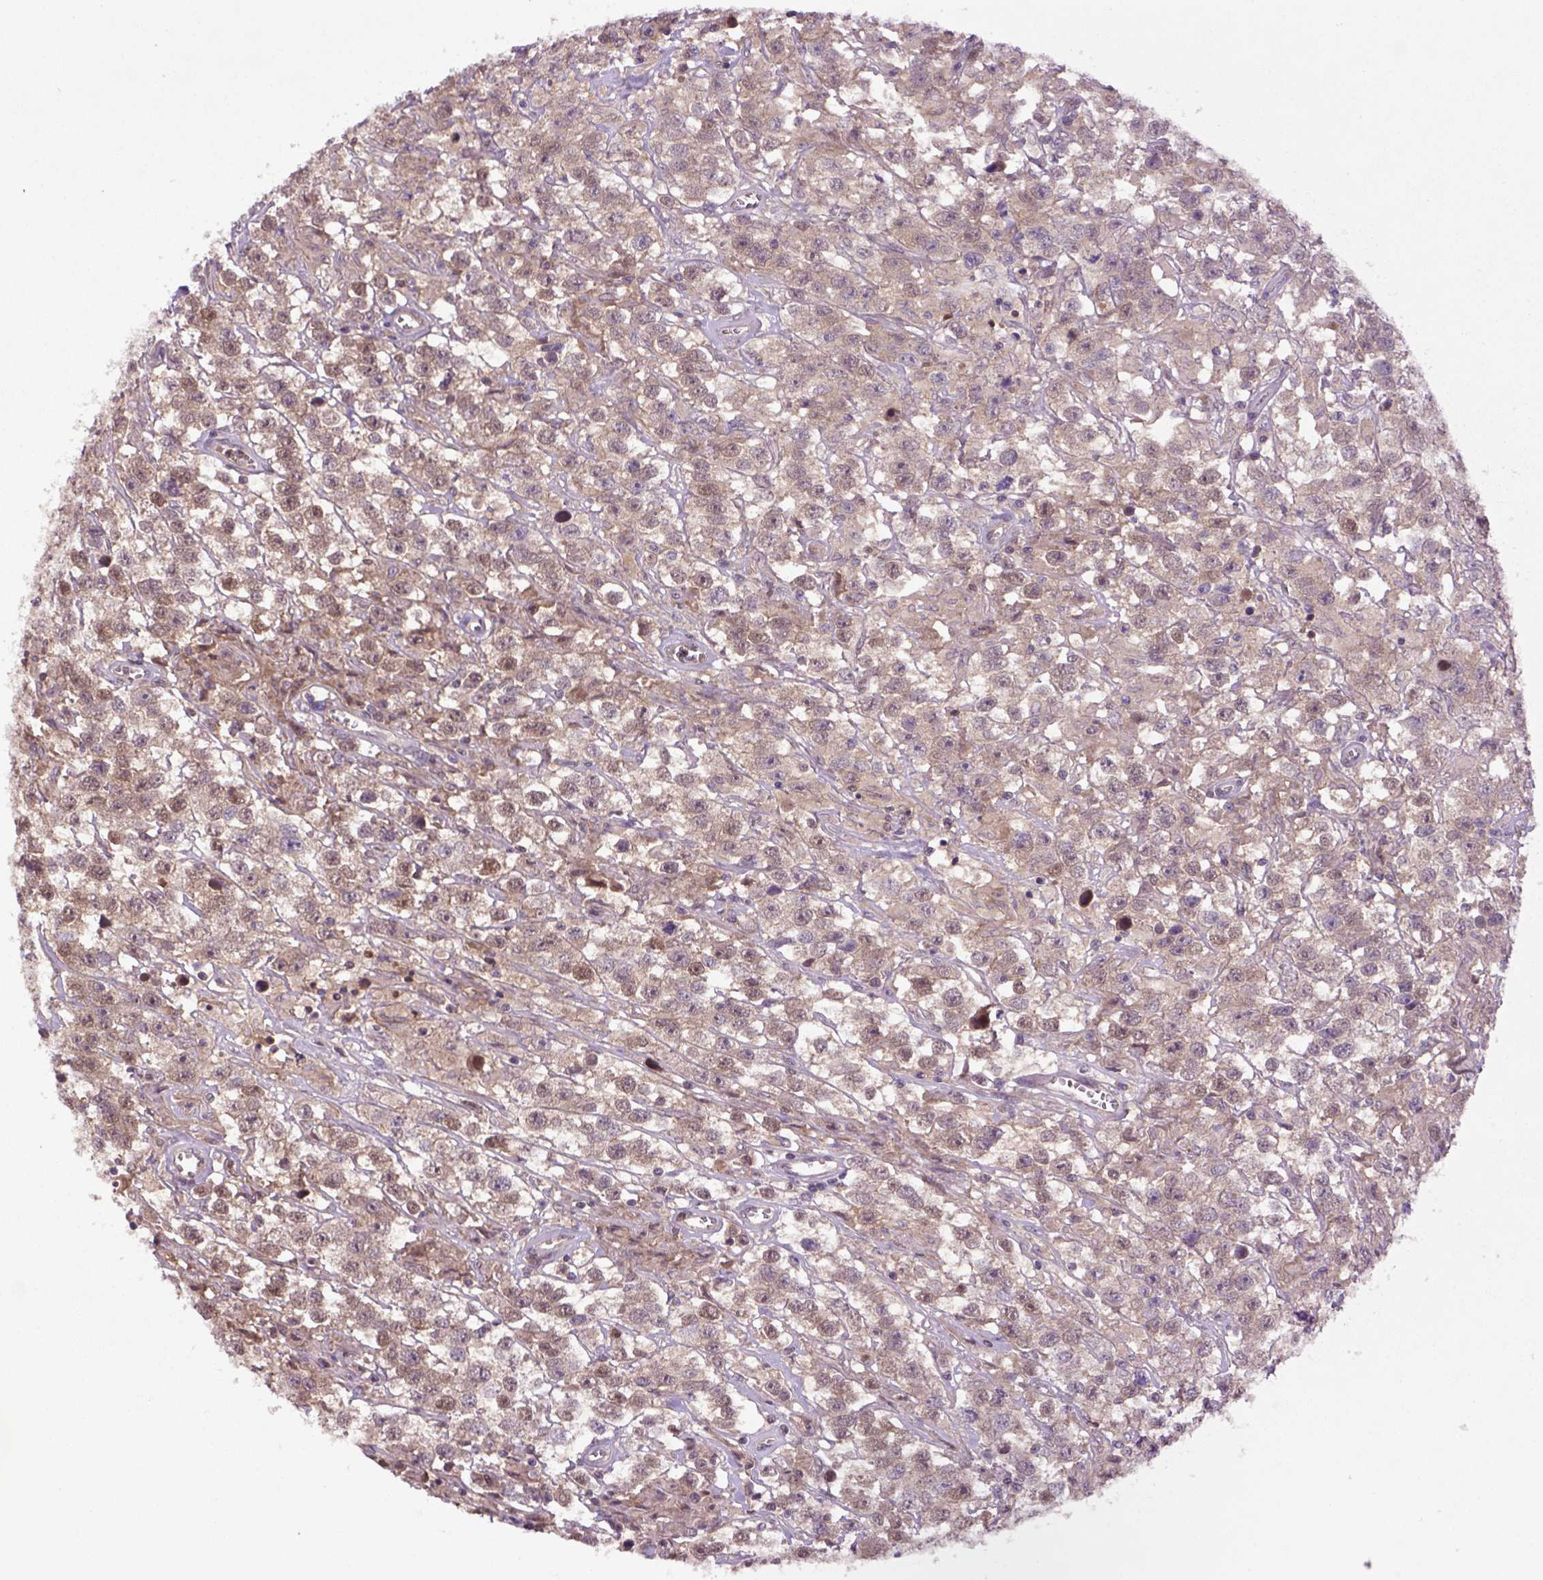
{"staining": {"intensity": "moderate", "quantity": ">75%", "location": "cytoplasmic/membranous"}, "tissue": "testis cancer", "cell_type": "Tumor cells", "image_type": "cancer", "snomed": [{"axis": "morphology", "description": "Seminoma, NOS"}, {"axis": "topography", "description": "Testis"}], "caption": "A medium amount of moderate cytoplasmic/membranous expression is present in about >75% of tumor cells in testis cancer (seminoma) tissue.", "gene": "HSPBP1", "patient": {"sex": "male", "age": 43}}